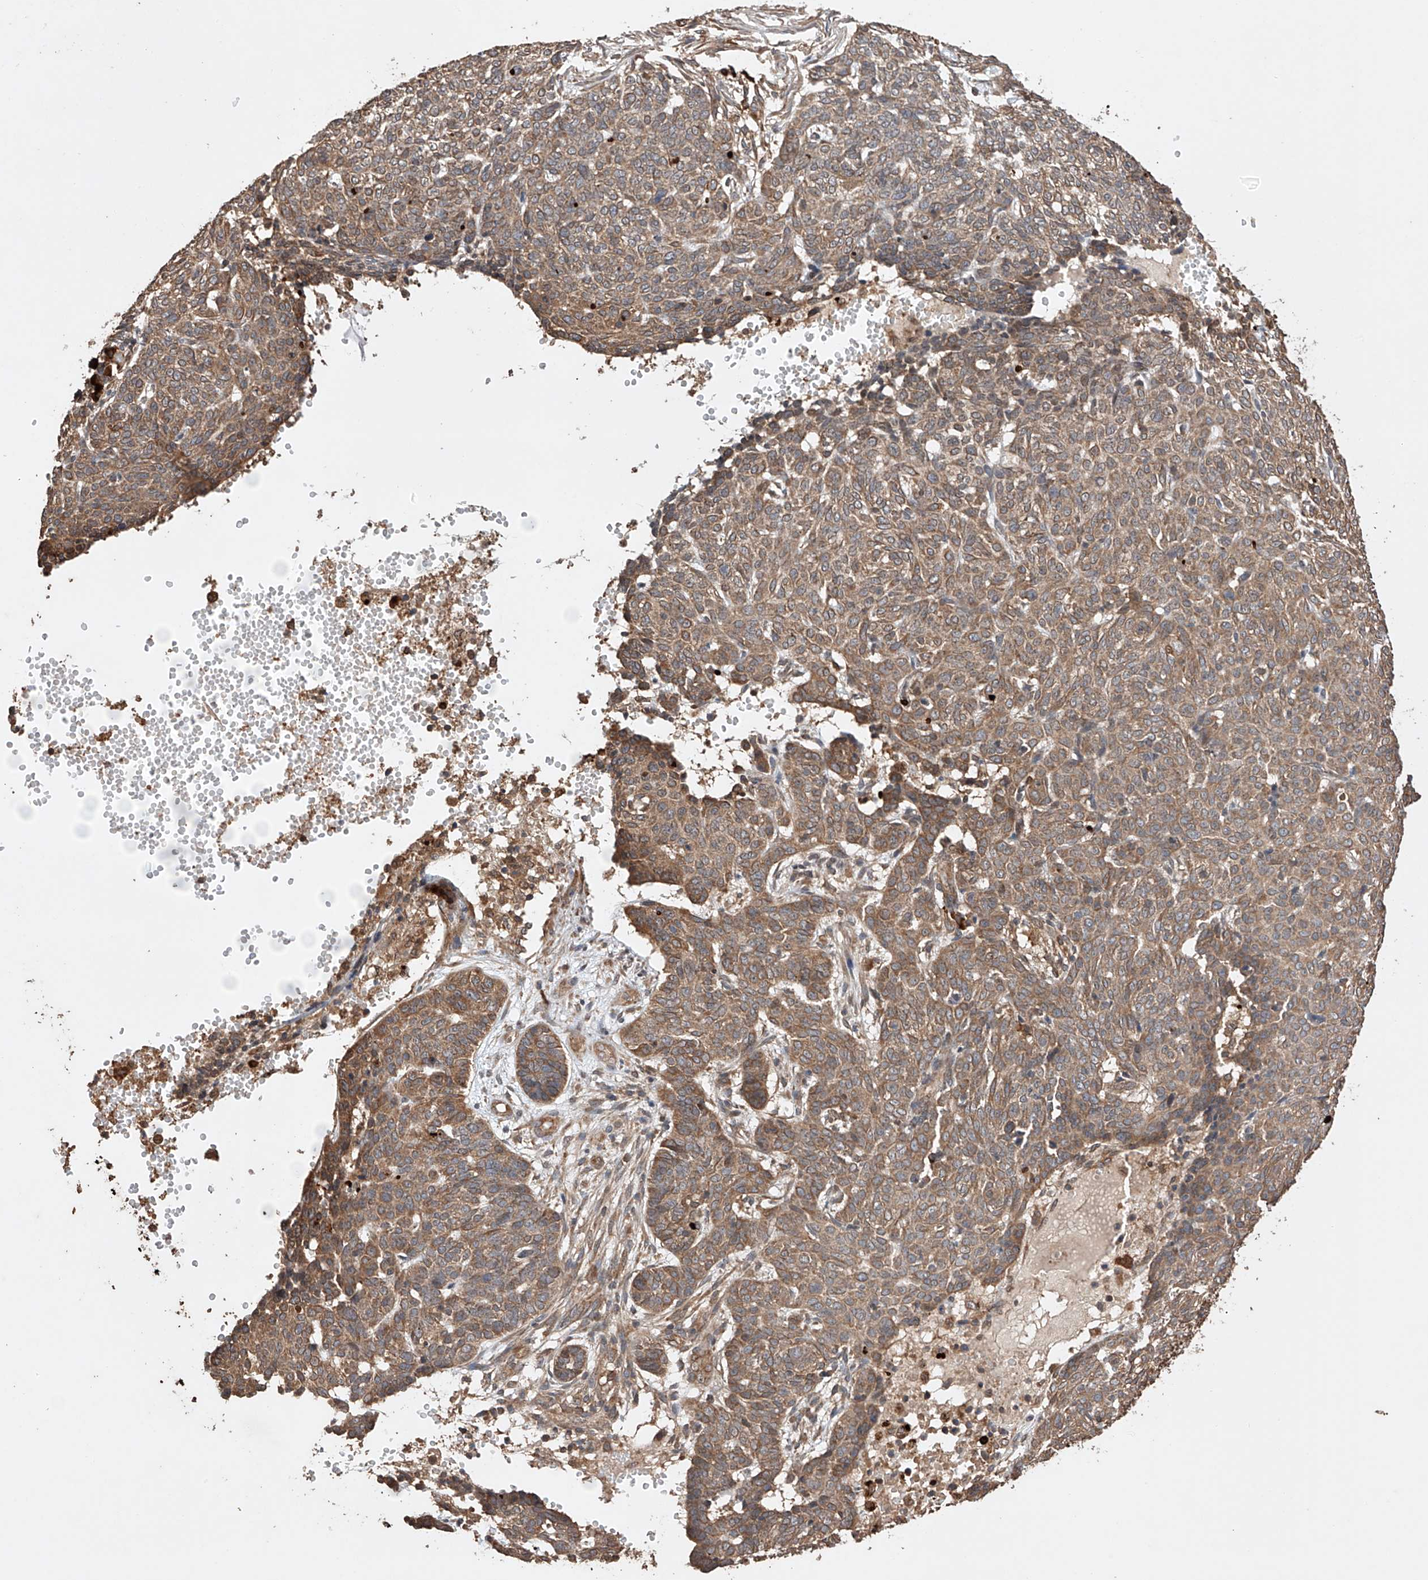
{"staining": {"intensity": "moderate", "quantity": ">75%", "location": "cytoplasmic/membranous"}, "tissue": "skin cancer", "cell_type": "Tumor cells", "image_type": "cancer", "snomed": [{"axis": "morphology", "description": "Basal cell carcinoma"}, {"axis": "topography", "description": "Skin"}], "caption": "A medium amount of moderate cytoplasmic/membranous positivity is seen in about >75% of tumor cells in skin basal cell carcinoma tissue.", "gene": "LURAP1", "patient": {"sex": "male", "age": 85}}